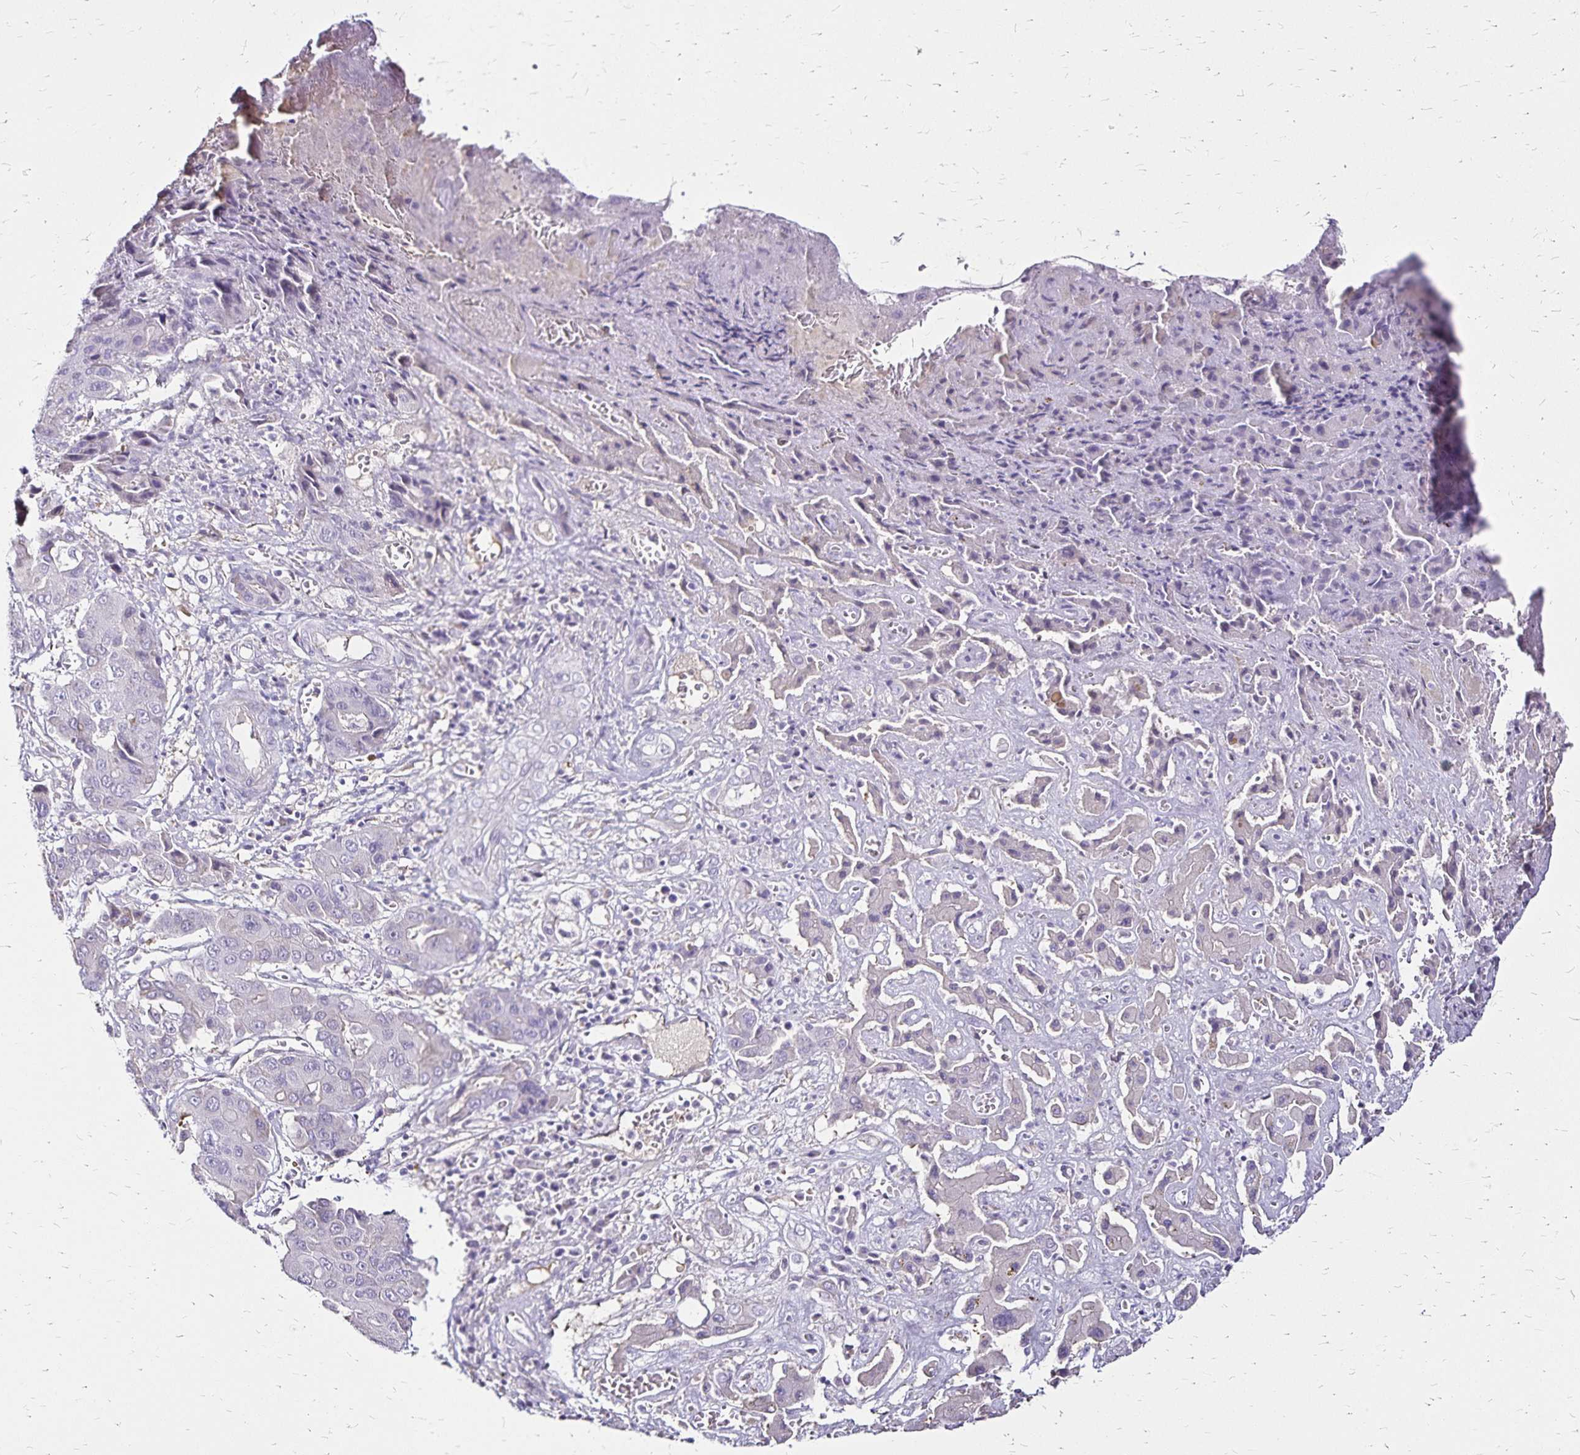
{"staining": {"intensity": "negative", "quantity": "none", "location": "none"}, "tissue": "liver cancer", "cell_type": "Tumor cells", "image_type": "cancer", "snomed": [{"axis": "morphology", "description": "Cholangiocarcinoma"}, {"axis": "topography", "description": "Liver"}], "caption": "Immunohistochemistry (IHC) histopathology image of neoplastic tissue: liver cancer (cholangiocarcinoma) stained with DAB demonstrates no significant protein expression in tumor cells.", "gene": "KISS1", "patient": {"sex": "male", "age": 67}}